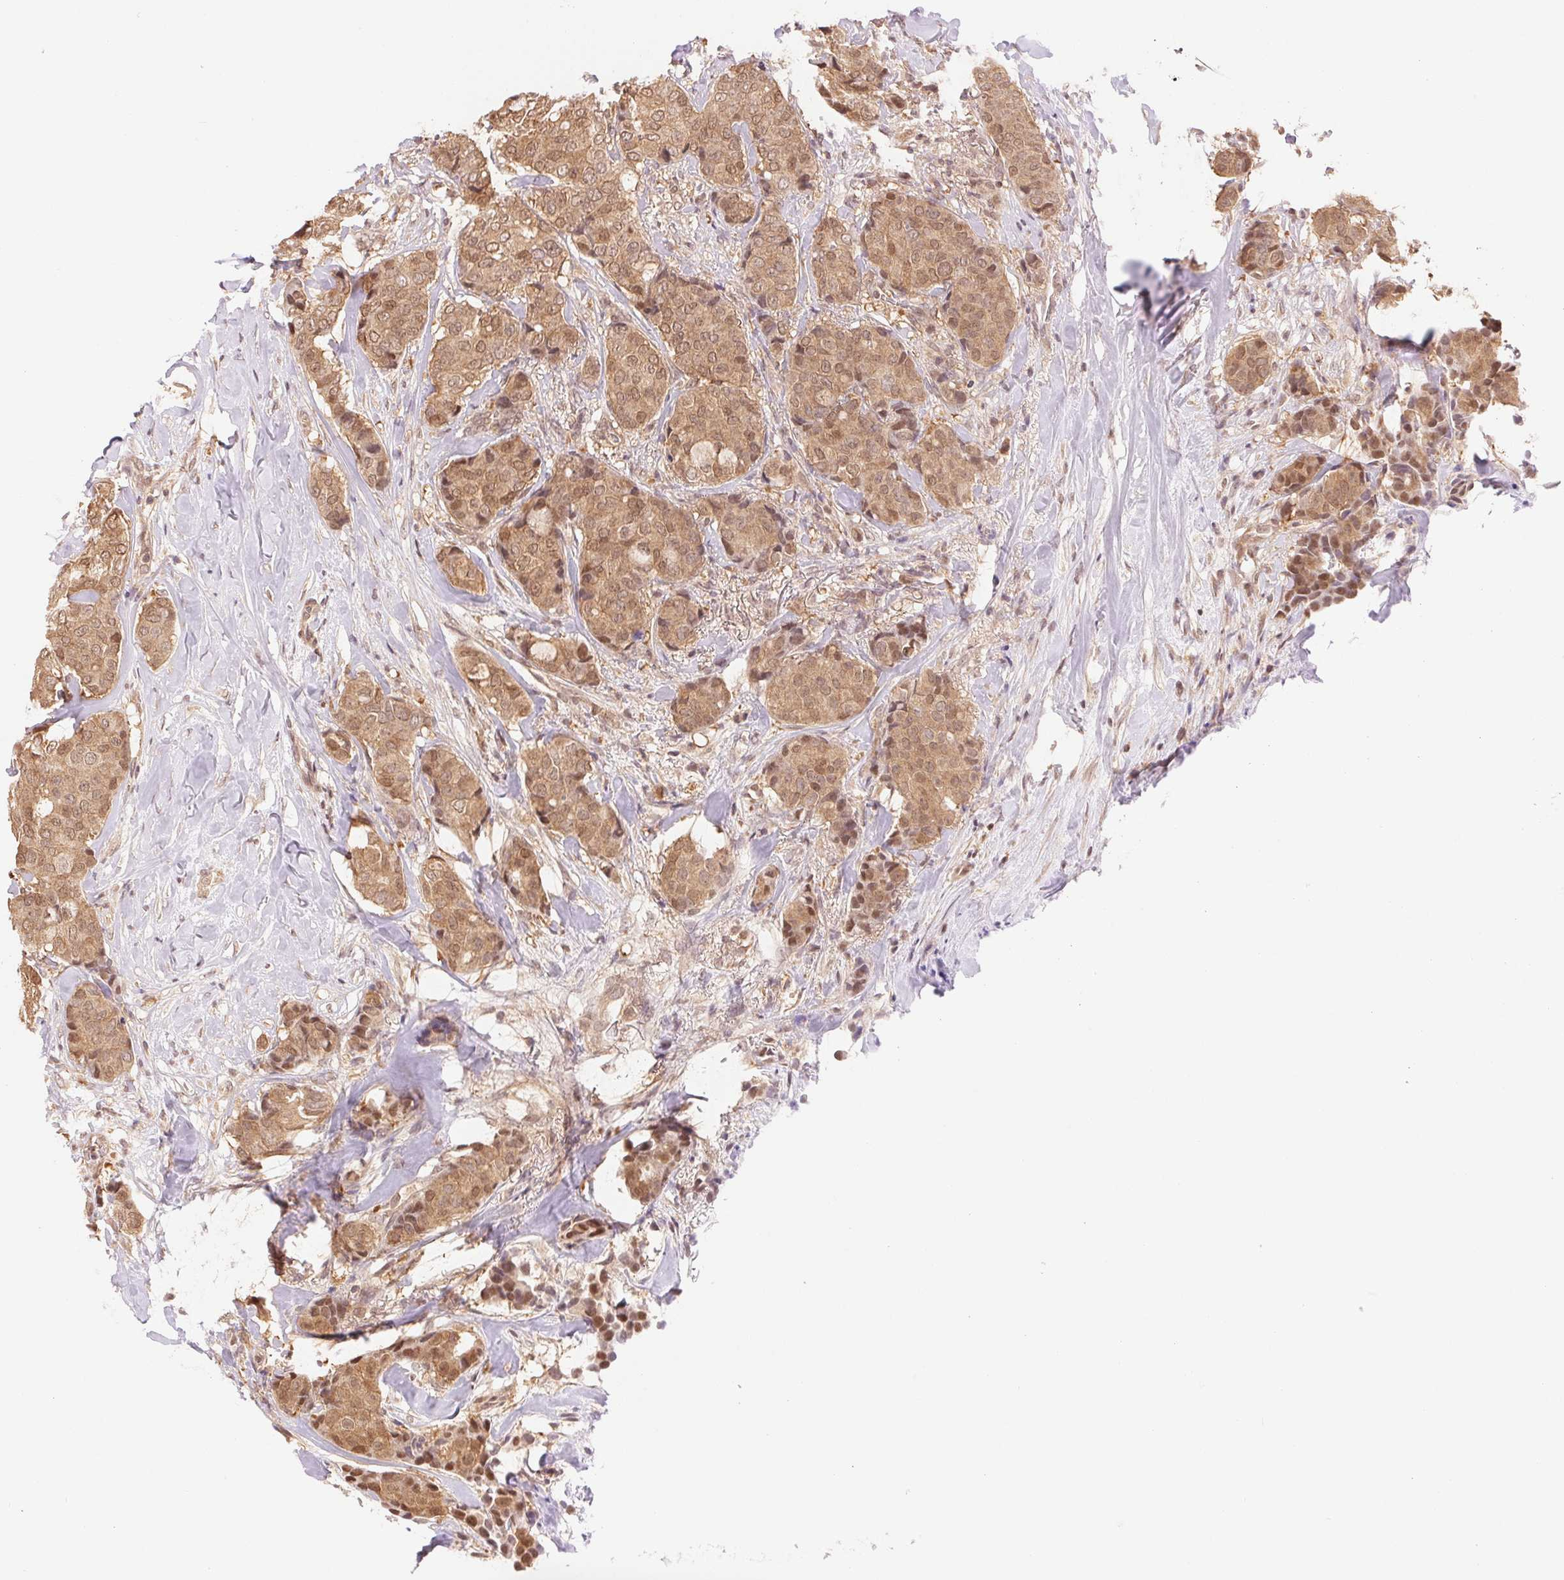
{"staining": {"intensity": "moderate", "quantity": ">75%", "location": "cytoplasmic/membranous,nuclear"}, "tissue": "breast cancer", "cell_type": "Tumor cells", "image_type": "cancer", "snomed": [{"axis": "morphology", "description": "Duct carcinoma"}, {"axis": "topography", "description": "Breast"}], "caption": "Breast cancer stained with DAB (3,3'-diaminobenzidine) immunohistochemistry (IHC) displays medium levels of moderate cytoplasmic/membranous and nuclear expression in approximately >75% of tumor cells.", "gene": "CDC123", "patient": {"sex": "female", "age": 75}}